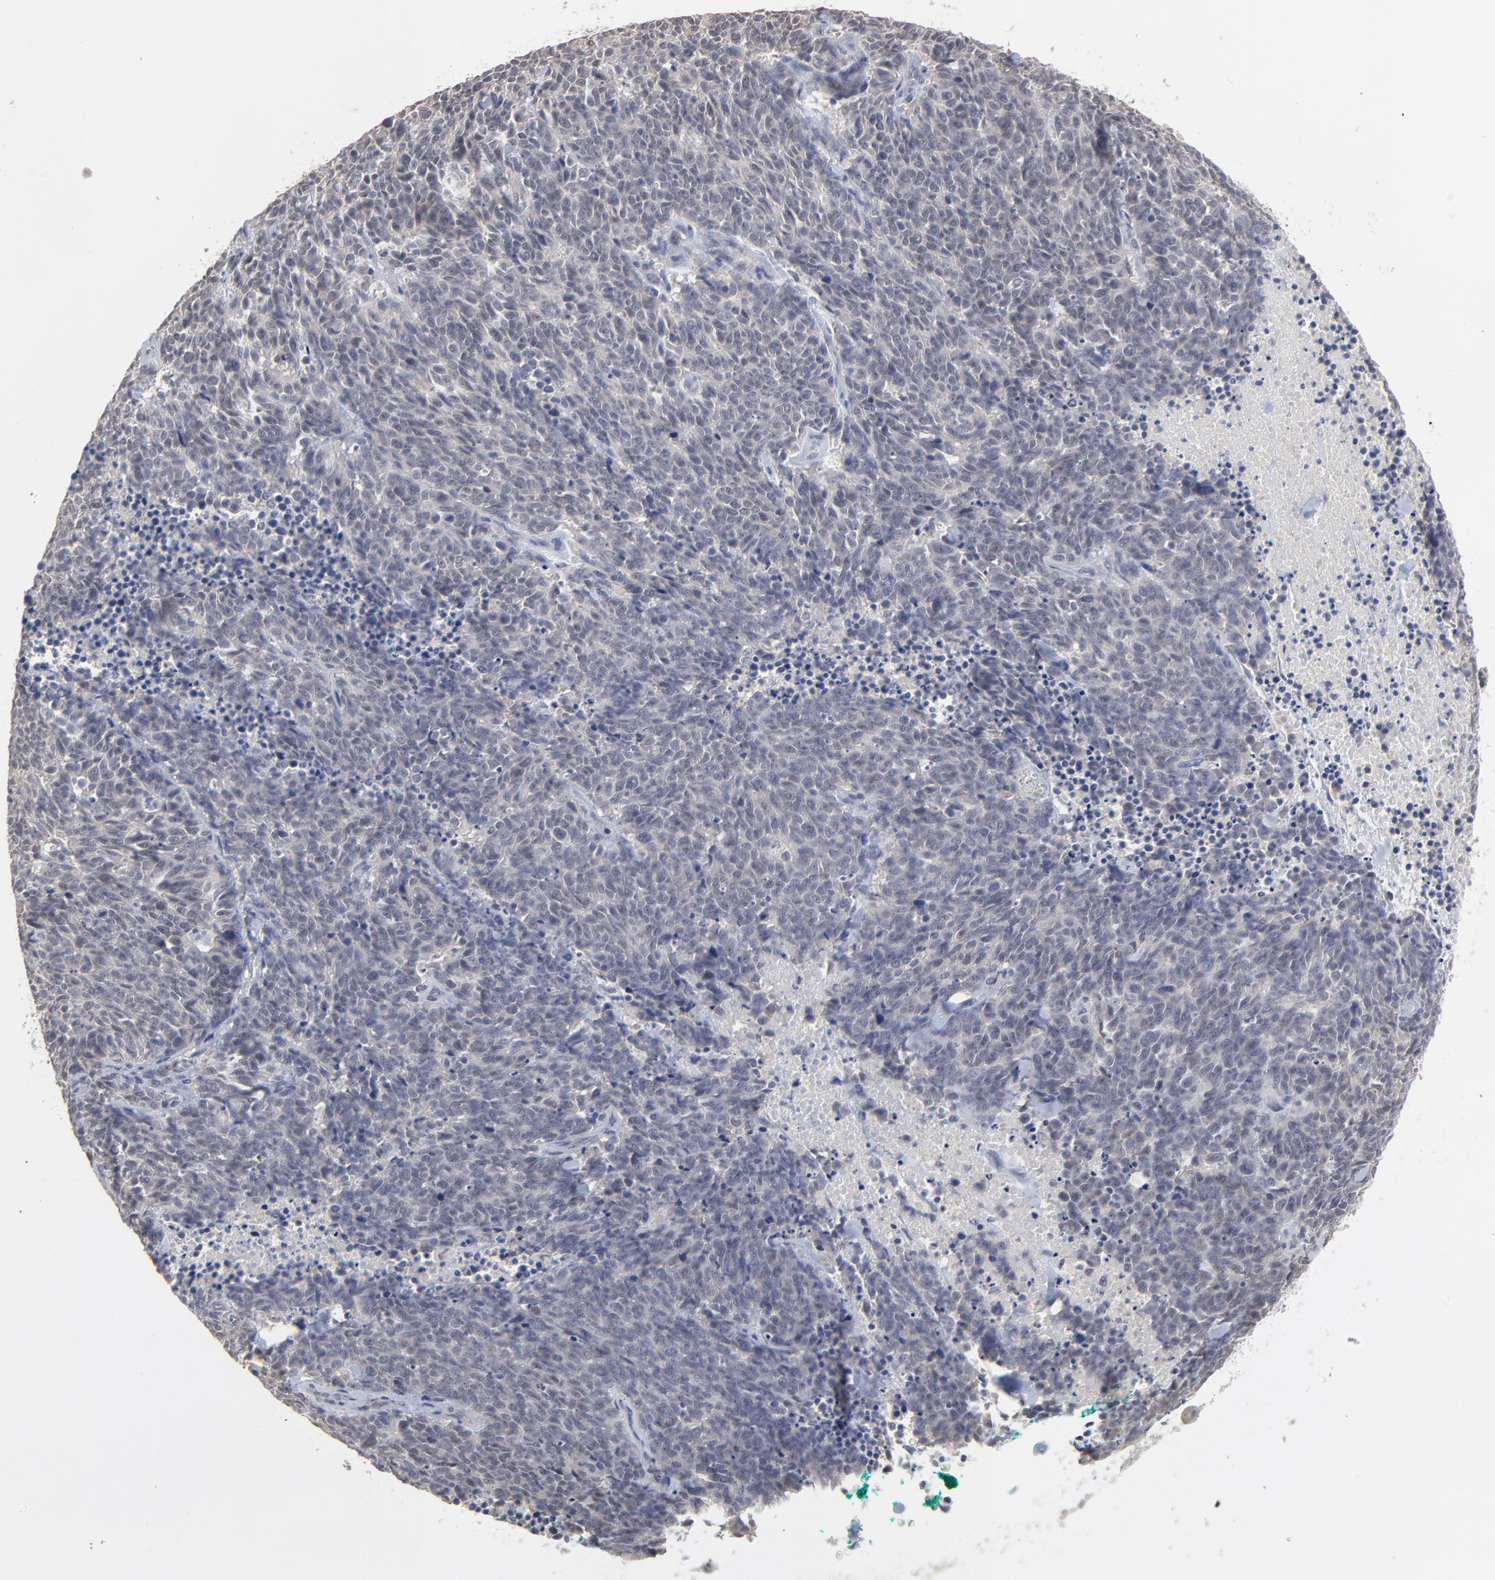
{"staining": {"intensity": "negative", "quantity": "none", "location": "none"}, "tissue": "lung cancer", "cell_type": "Tumor cells", "image_type": "cancer", "snomed": [{"axis": "morphology", "description": "Neoplasm, malignant, NOS"}, {"axis": "topography", "description": "Lung"}], "caption": "The image displays no significant positivity in tumor cells of lung cancer.", "gene": "FAM199X", "patient": {"sex": "female", "age": 58}}